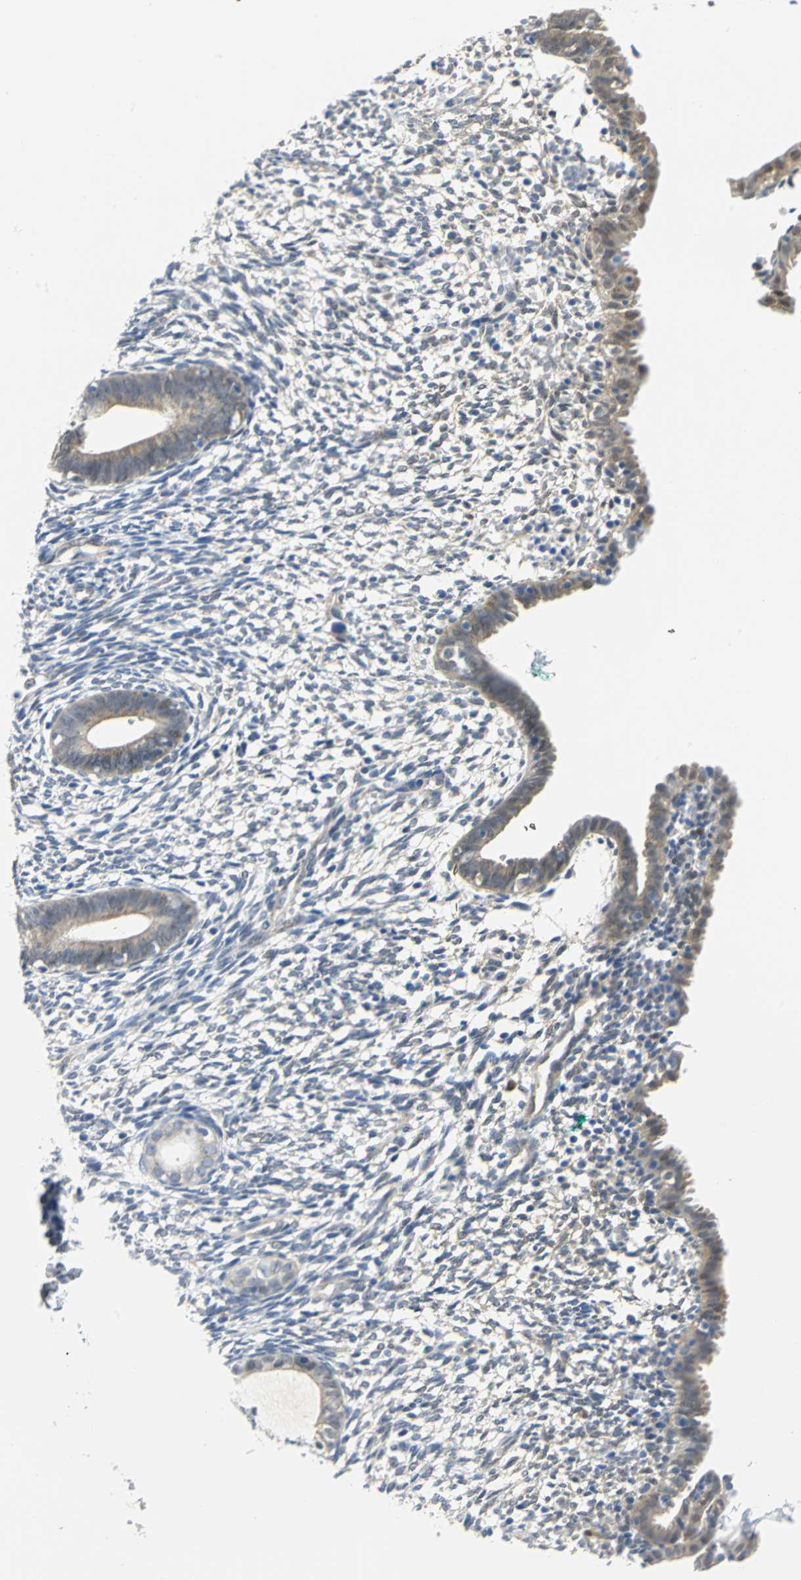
{"staining": {"intensity": "weak", "quantity": "<25%", "location": "cytoplasmic/membranous"}, "tissue": "endometrium", "cell_type": "Cells in endometrial stroma", "image_type": "normal", "snomed": [{"axis": "morphology", "description": "Normal tissue, NOS"}, {"axis": "morphology", "description": "Atrophy, NOS"}, {"axis": "topography", "description": "Uterus"}, {"axis": "topography", "description": "Endometrium"}], "caption": "This is a histopathology image of IHC staining of normal endometrium, which shows no positivity in cells in endometrial stroma.", "gene": "PGM3", "patient": {"sex": "female", "age": 68}}